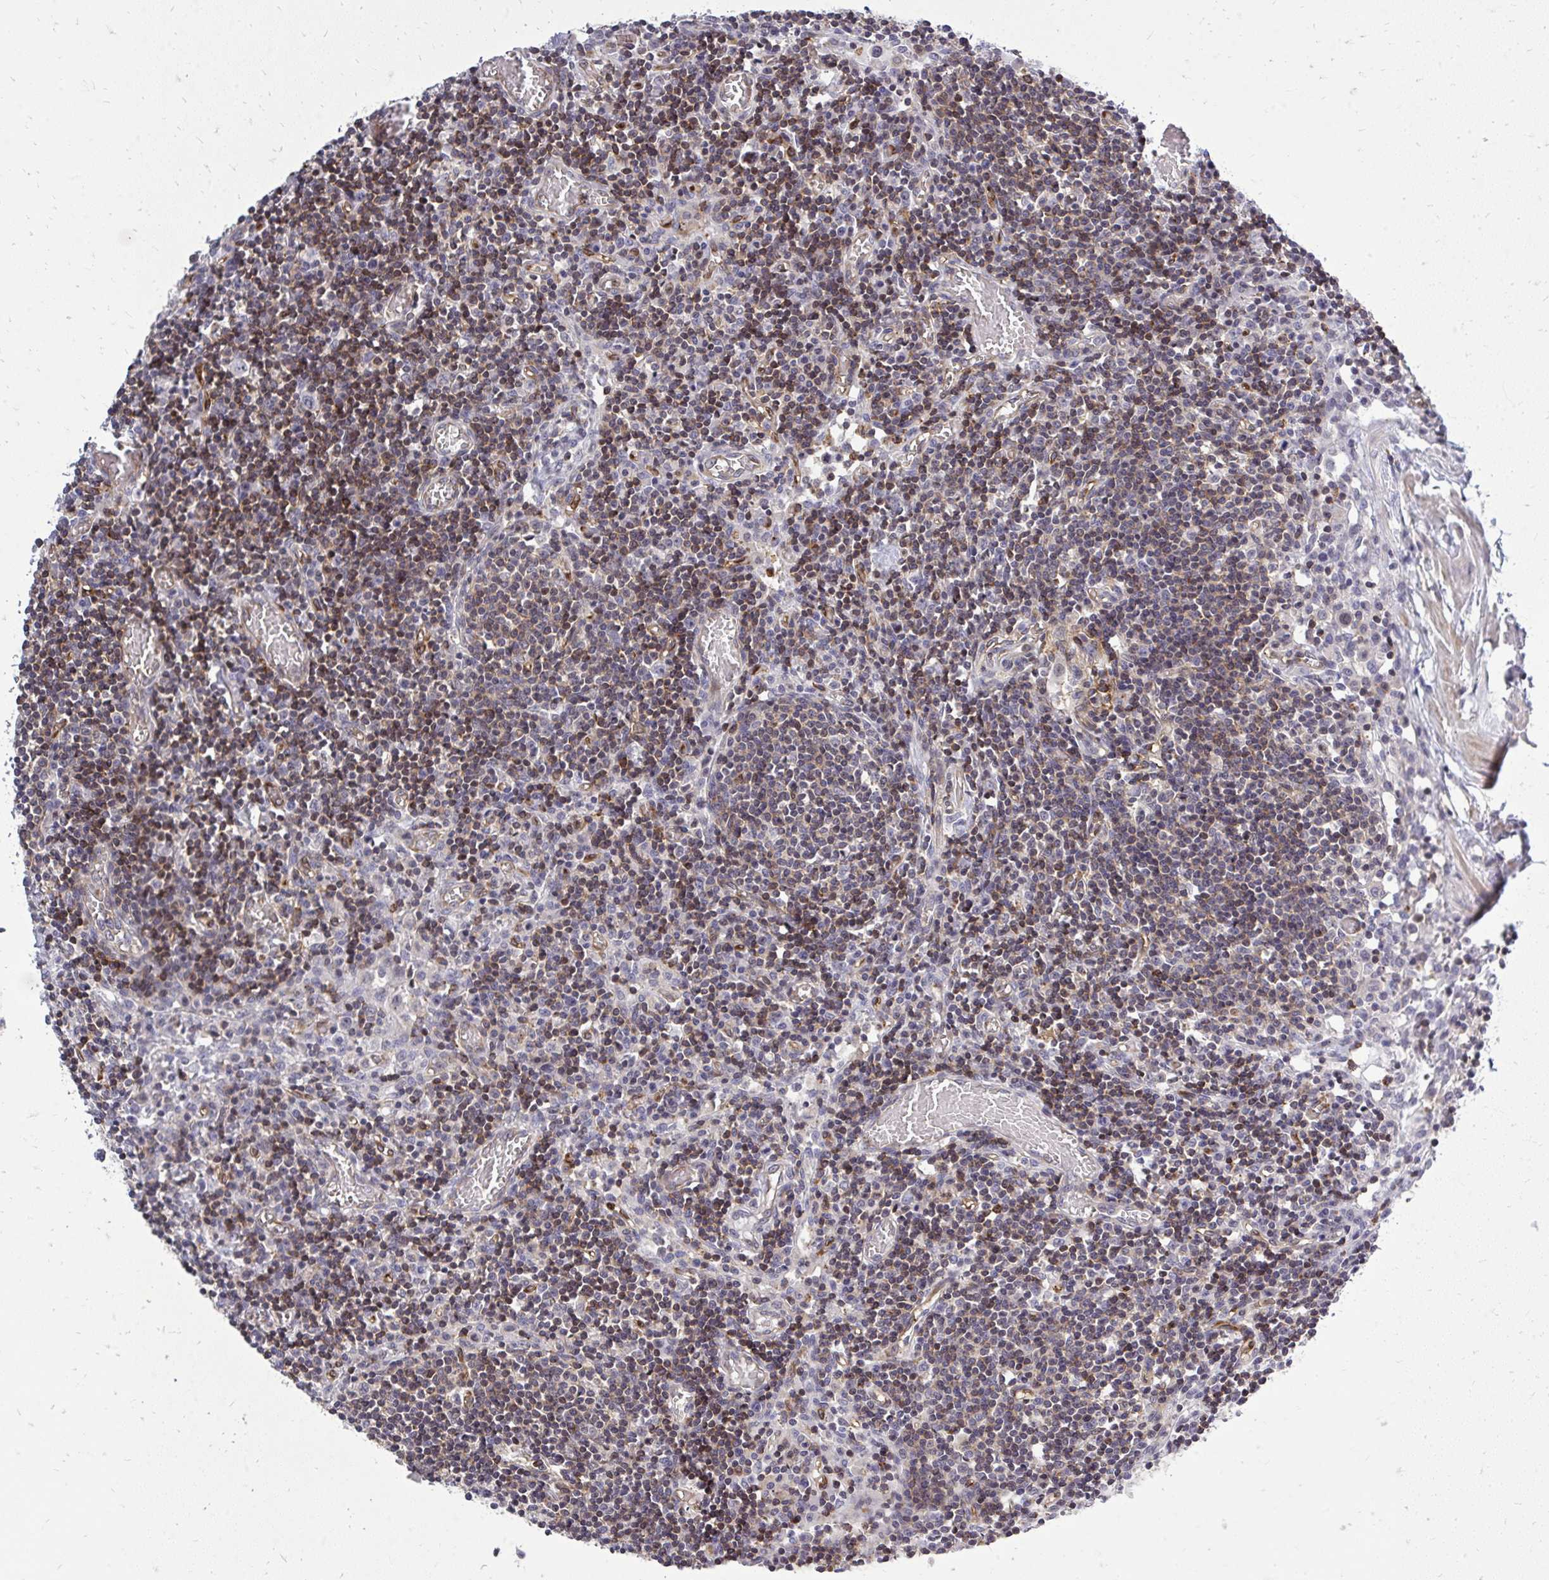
{"staining": {"intensity": "strong", "quantity": "<25%", "location": "cytoplasmic/membranous"}, "tissue": "lymph node", "cell_type": "Germinal center cells", "image_type": "normal", "snomed": [{"axis": "morphology", "description": "Normal tissue, NOS"}, {"axis": "topography", "description": "Lymph node"}], "caption": "Brown immunohistochemical staining in benign lymph node reveals strong cytoplasmic/membranous expression in about <25% of germinal center cells.", "gene": "FOXN3", "patient": {"sex": "male", "age": 66}}